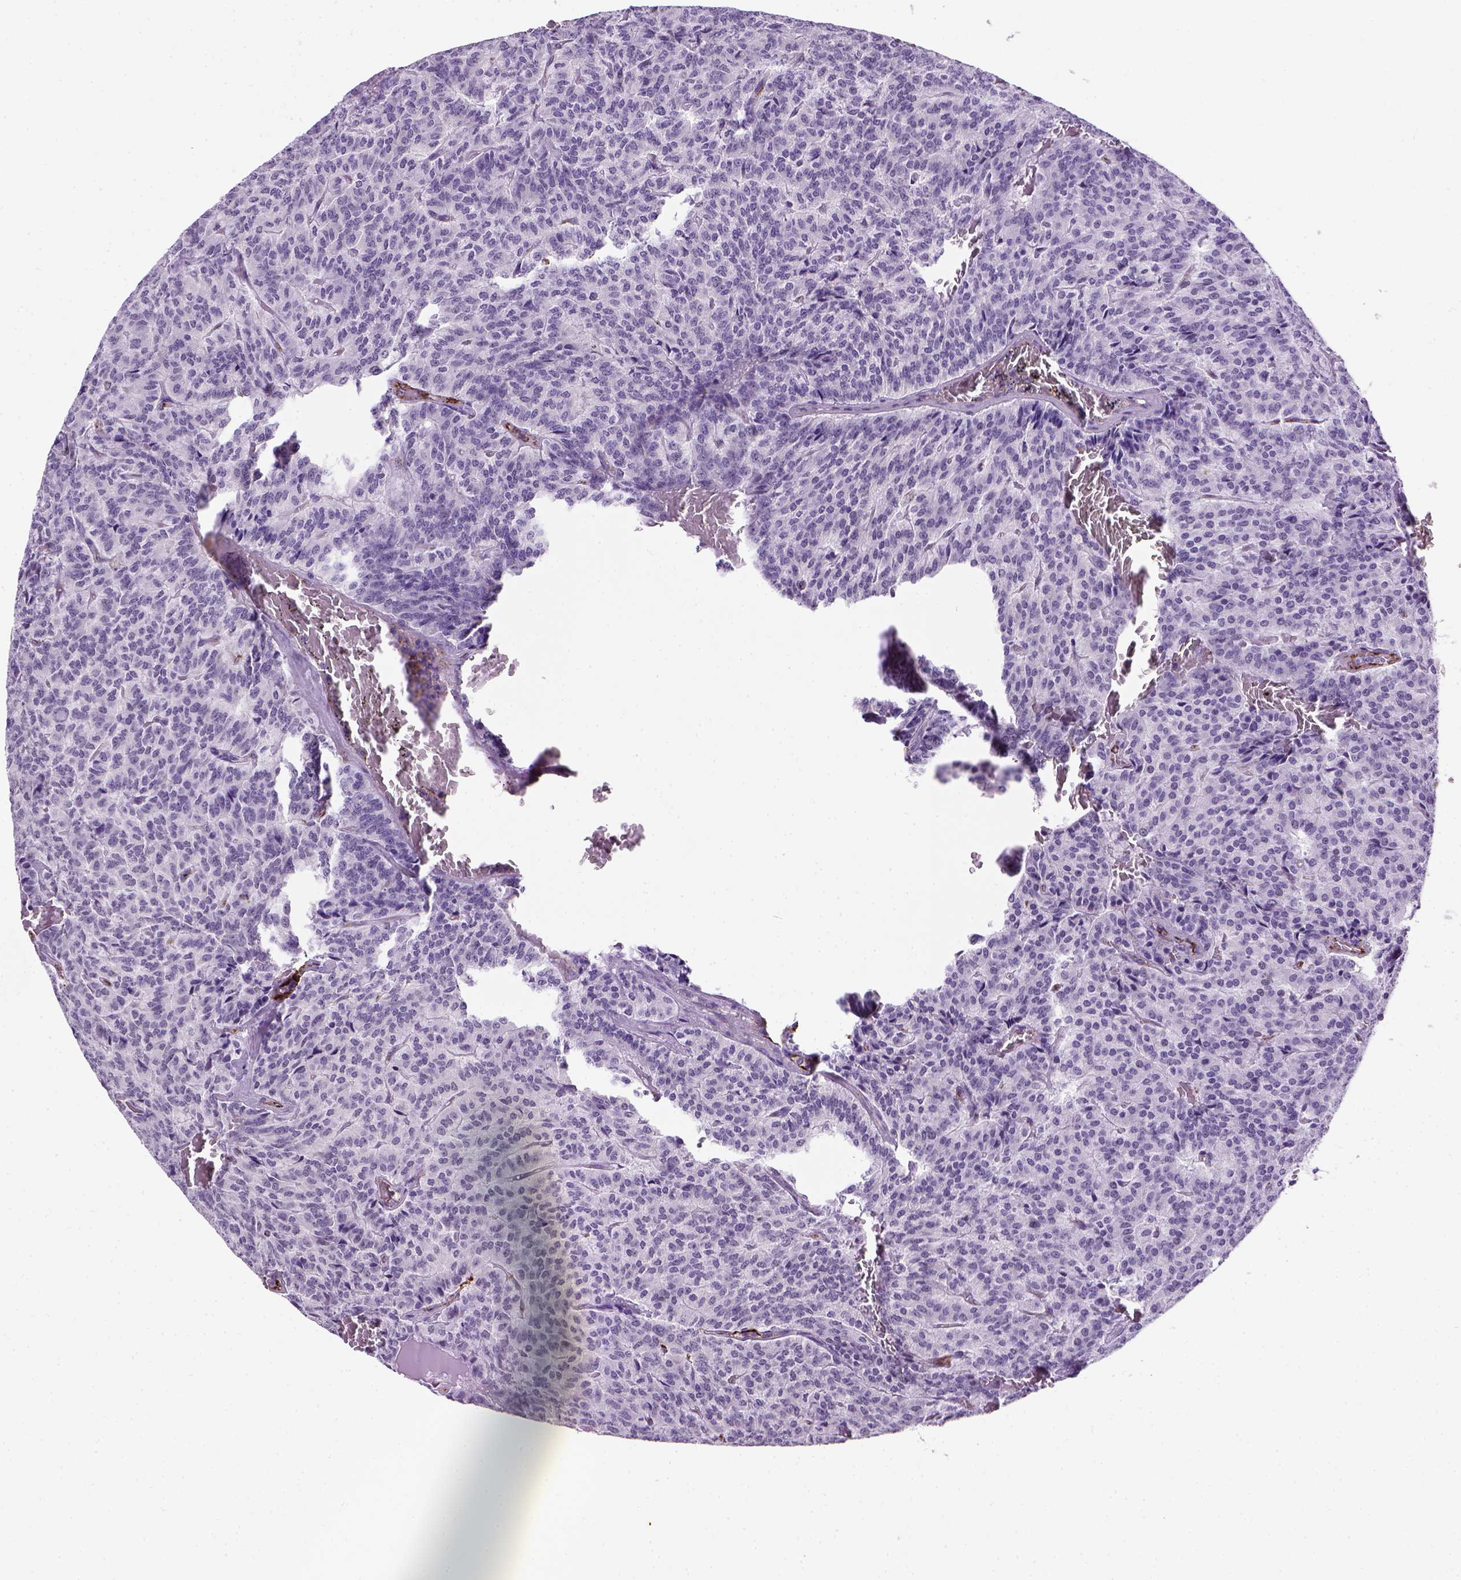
{"staining": {"intensity": "negative", "quantity": "none", "location": "none"}, "tissue": "carcinoid", "cell_type": "Tumor cells", "image_type": "cancer", "snomed": [{"axis": "morphology", "description": "Carcinoid, malignant, NOS"}, {"axis": "topography", "description": "Lung"}], "caption": "A histopathology image of human carcinoid is negative for staining in tumor cells.", "gene": "VWF", "patient": {"sex": "male", "age": 70}}